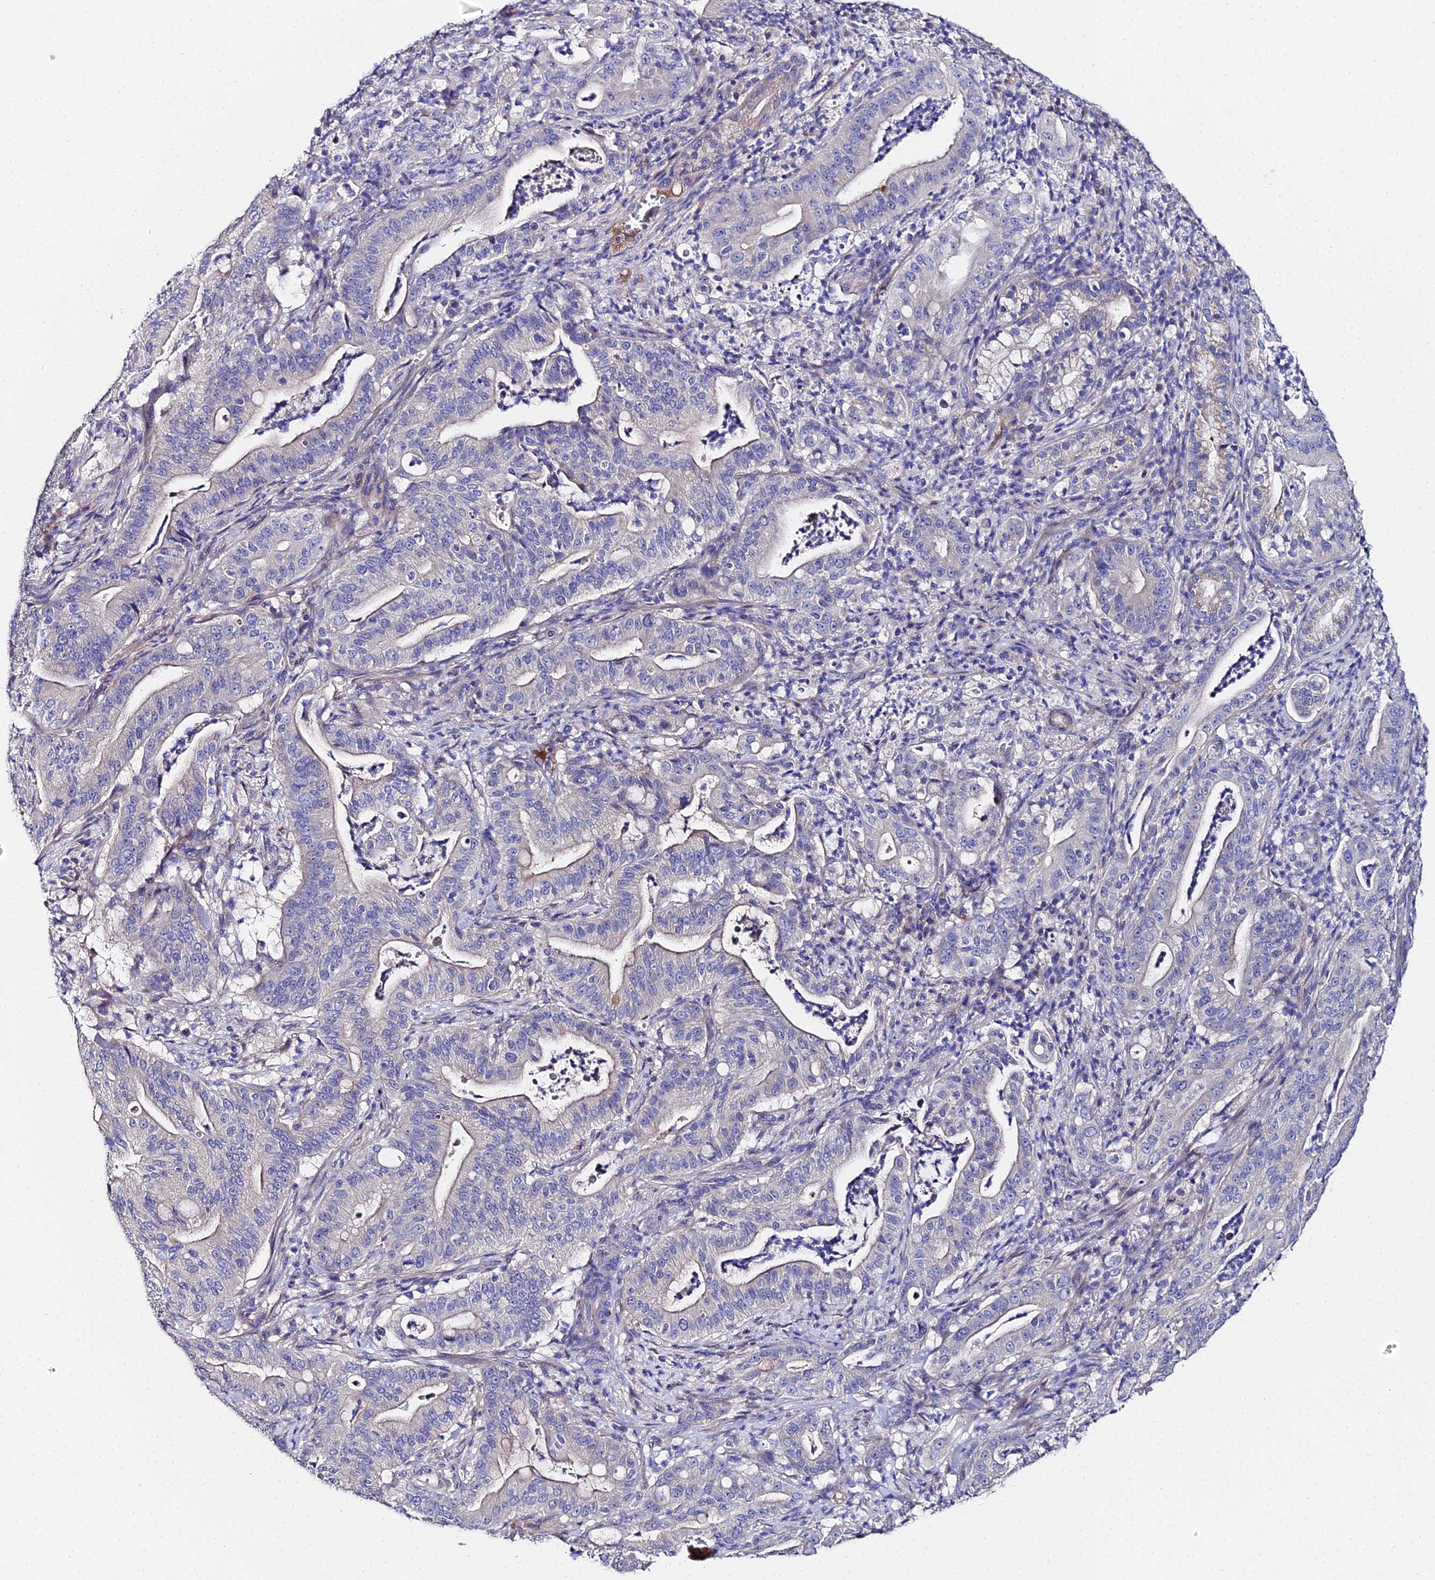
{"staining": {"intensity": "negative", "quantity": "none", "location": "none"}, "tissue": "pancreatic cancer", "cell_type": "Tumor cells", "image_type": "cancer", "snomed": [{"axis": "morphology", "description": "Adenocarcinoma, NOS"}, {"axis": "topography", "description": "Pancreas"}], "caption": "The IHC histopathology image has no significant positivity in tumor cells of pancreatic cancer (adenocarcinoma) tissue.", "gene": "UBE2L3", "patient": {"sex": "male", "age": 71}}